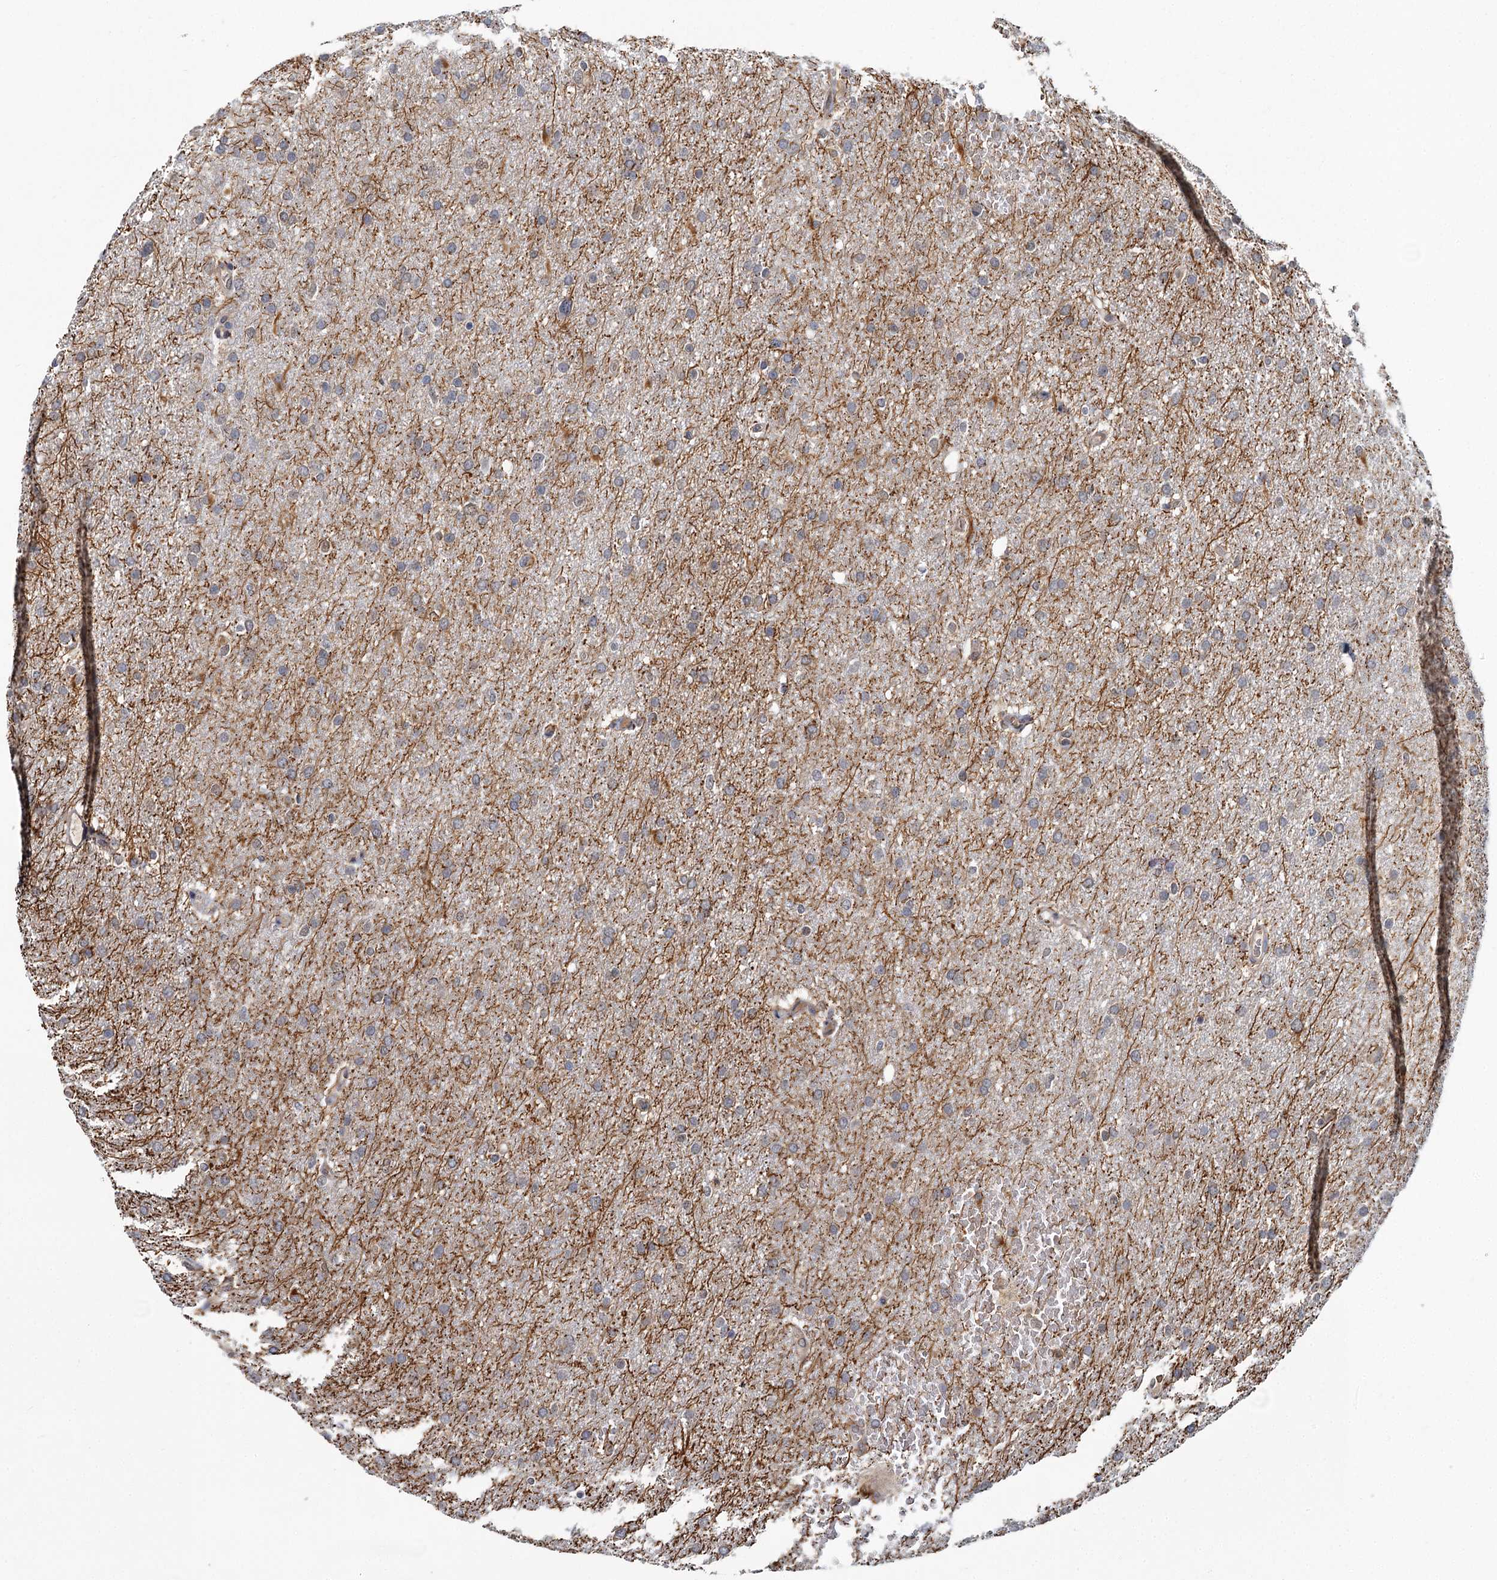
{"staining": {"intensity": "weak", "quantity": "<25%", "location": "cytoplasmic/membranous"}, "tissue": "glioma", "cell_type": "Tumor cells", "image_type": "cancer", "snomed": [{"axis": "morphology", "description": "Glioma, malignant, High grade"}, {"axis": "topography", "description": "Cerebral cortex"}], "caption": "DAB immunohistochemical staining of malignant high-grade glioma reveals no significant expression in tumor cells. (Stains: DAB immunohistochemistry (IHC) with hematoxylin counter stain, Microscopy: brightfield microscopy at high magnification).", "gene": "APBA2", "patient": {"sex": "female", "age": 36}}